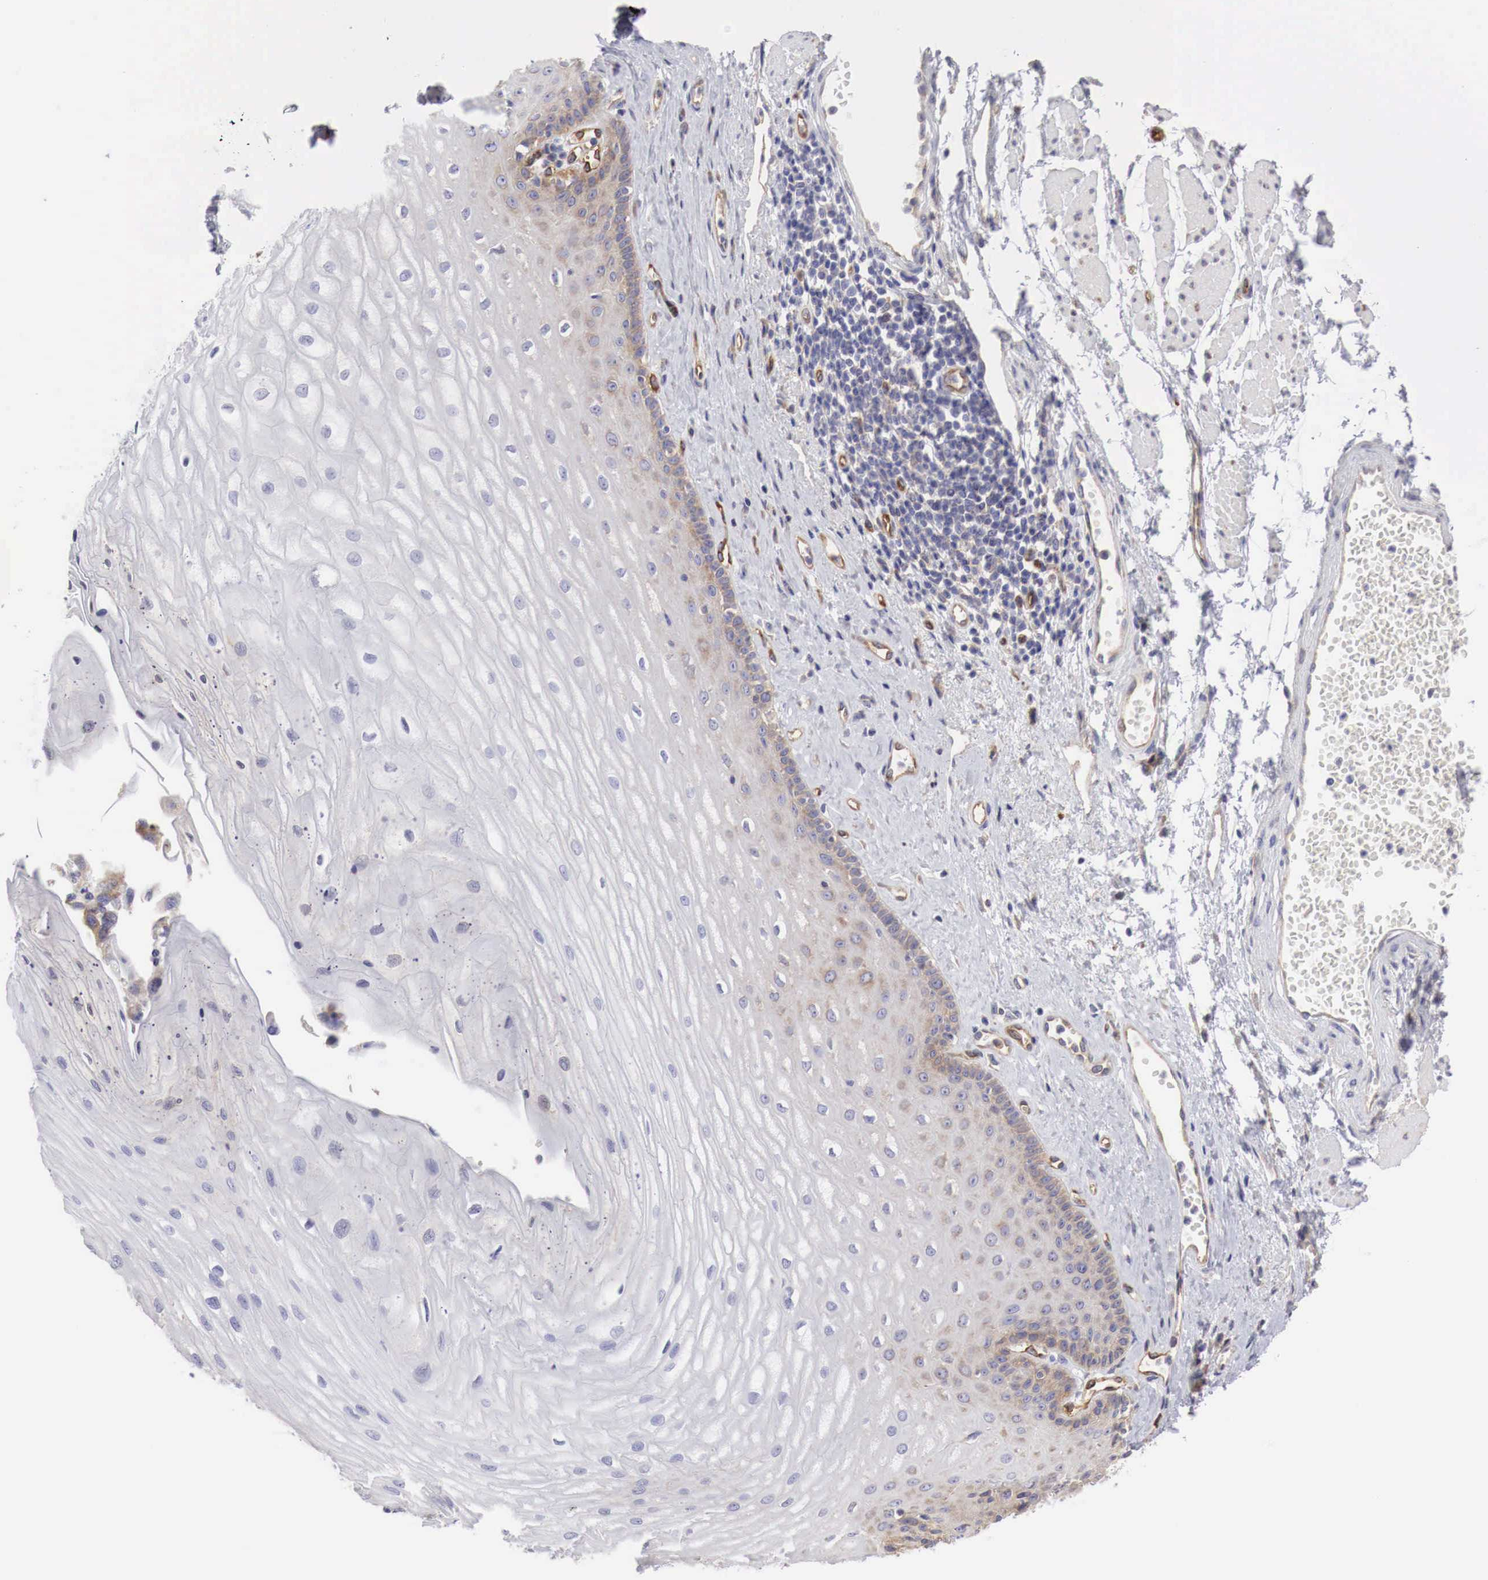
{"staining": {"intensity": "weak", "quantity": "<25%", "location": "cytoplasmic/membranous"}, "tissue": "esophagus", "cell_type": "Squamous epithelial cells", "image_type": "normal", "snomed": [{"axis": "morphology", "description": "Normal tissue, NOS"}, {"axis": "topography", "description": "Esophagus"}], "caption": "Human esophagus stained for a protein using IHC shows no staining in squamous epithelial cells.", "gene": "MSN", "patient": {"sex": "male", "age": 65}}